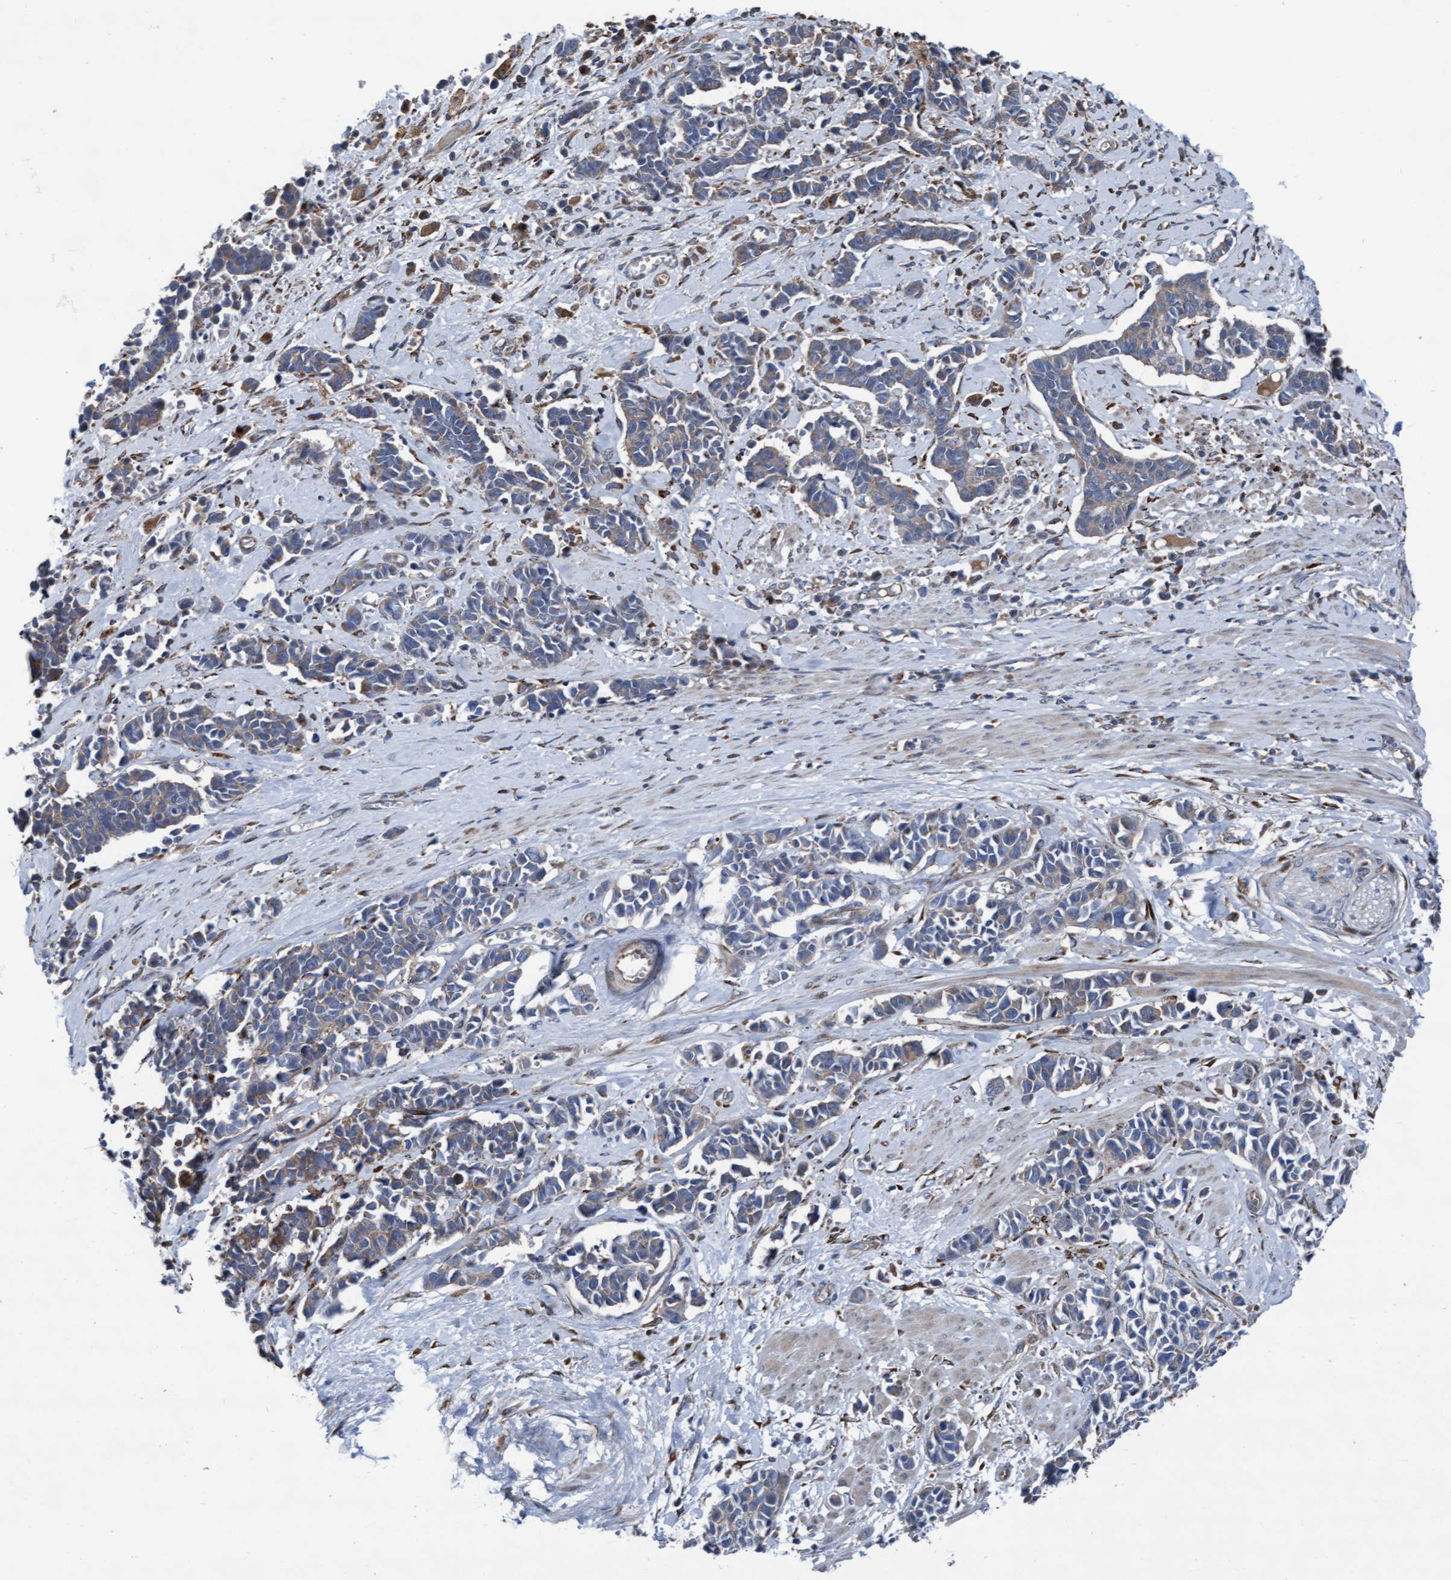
{"staining": {"intensity": "weak", "quantity": "25%-75%", "location": "cytoplasmic/membranous"}, "tissue": "cervical cancer", "cell_type": "Tumor cells", "image_type": "cancer", "snomed": [{"axis": "morphology", "description": "Squamous cell carcinoma, NOS"}, {"axis": "topography", "description": "Cervix"}], "caption": "Immunohistochemistry (IHC) (DAB (3,3'-diaminobenzidine)) staining of human squamous cell carcinoma (cervical) displays weak cytoplasmic/membranous protein positivity in approximately 25%-75% of tumor cells.", "gene": "KLHL26", "patient": {"sex": "female", "age": 35}}